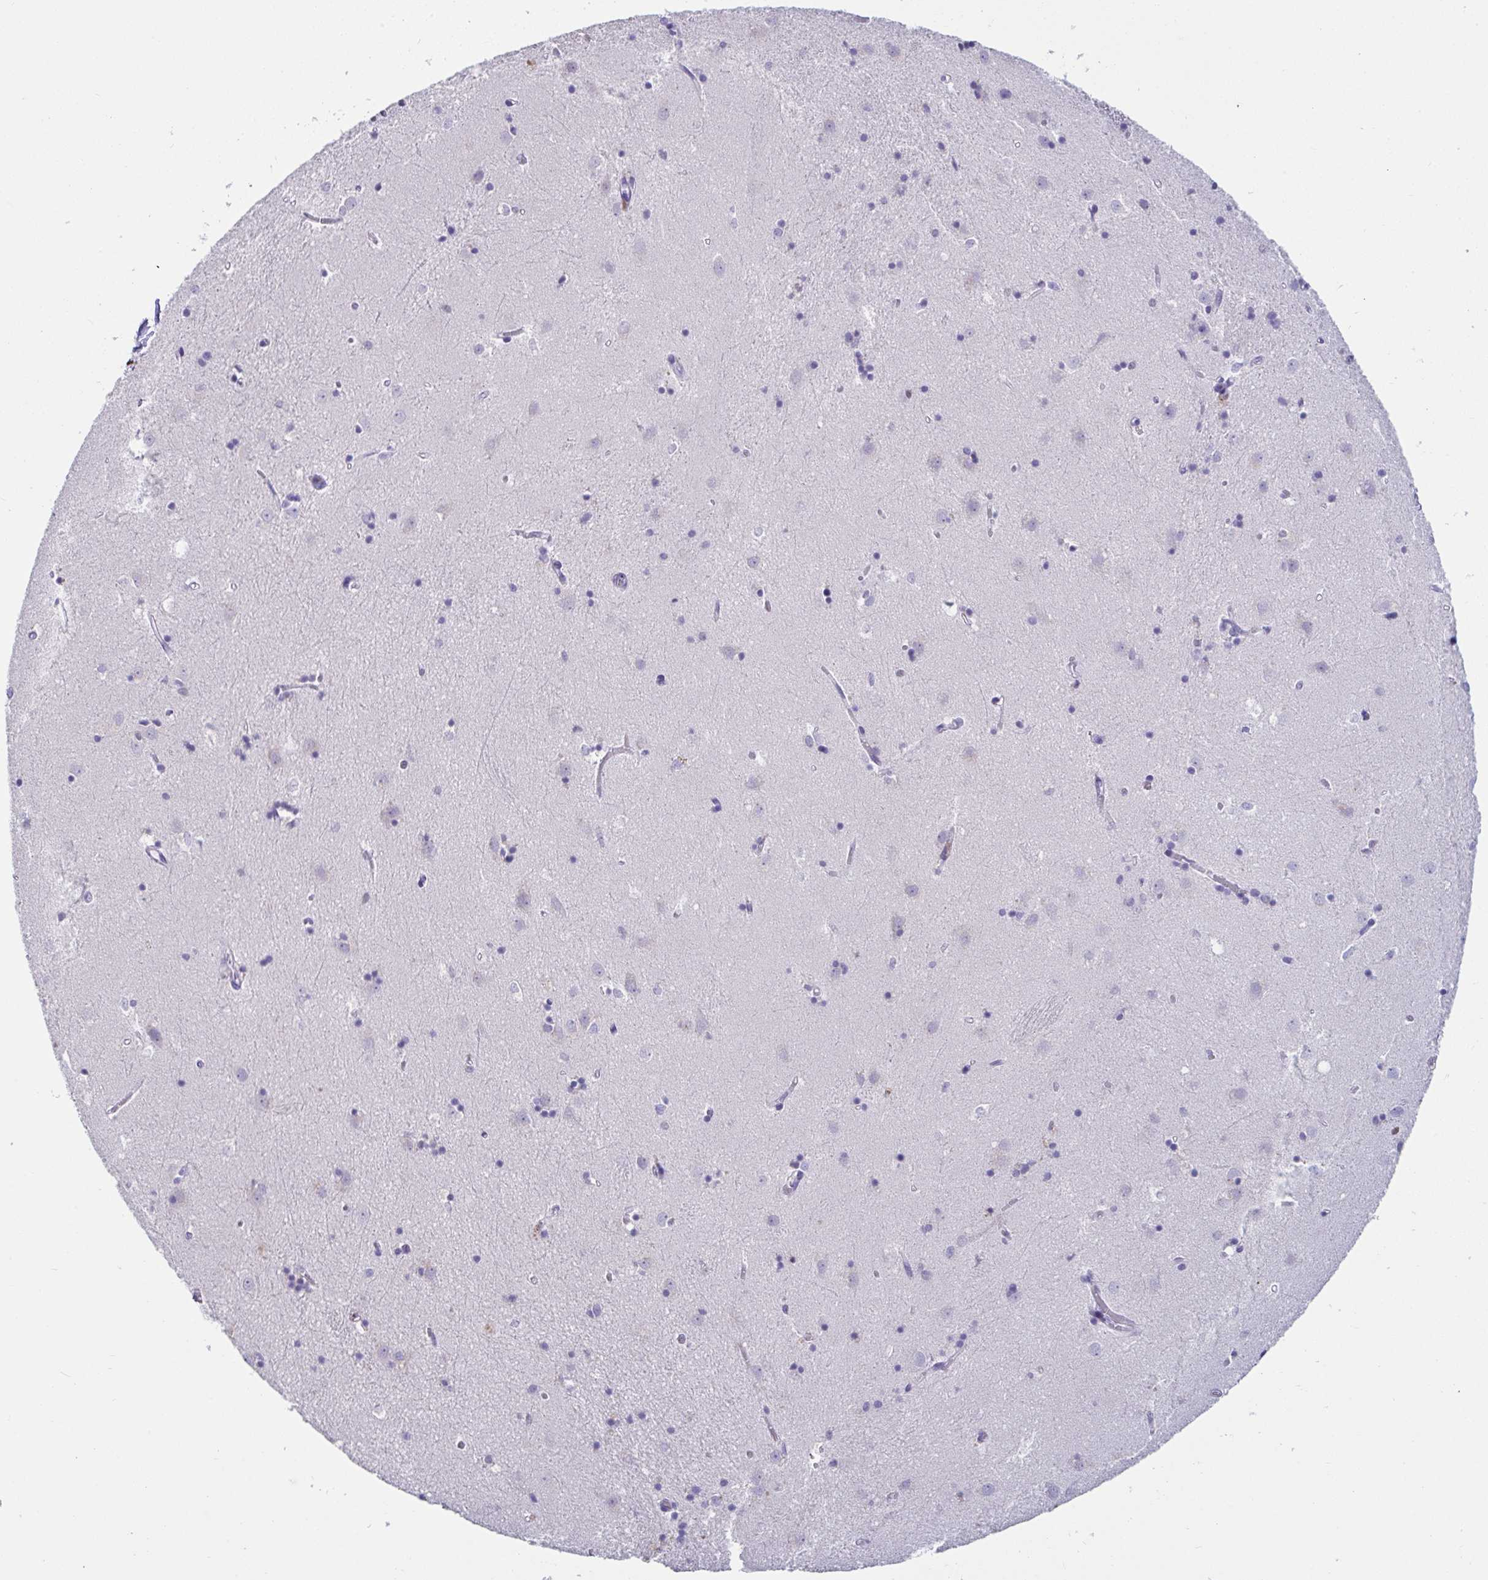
{"staining": {"intensity": "negative", "quantity": "none", "location": "none"}, "tissue": "caudate", "cell_type": "Glial cells", "image_type": "normal", "snomed": [{"axis": "morphology", "description": "Normal tissue, NOS"}, {"axis": "topography", "description": "Lateral ventricle wall"}], "caption": "A high-resolution photomicrograph shows immunohistochemistry staining of benign caudate, which reveals no significant expression in glial cells.", "gene": "ZNF586", "patient": {"sex": "male", "age": 54}}